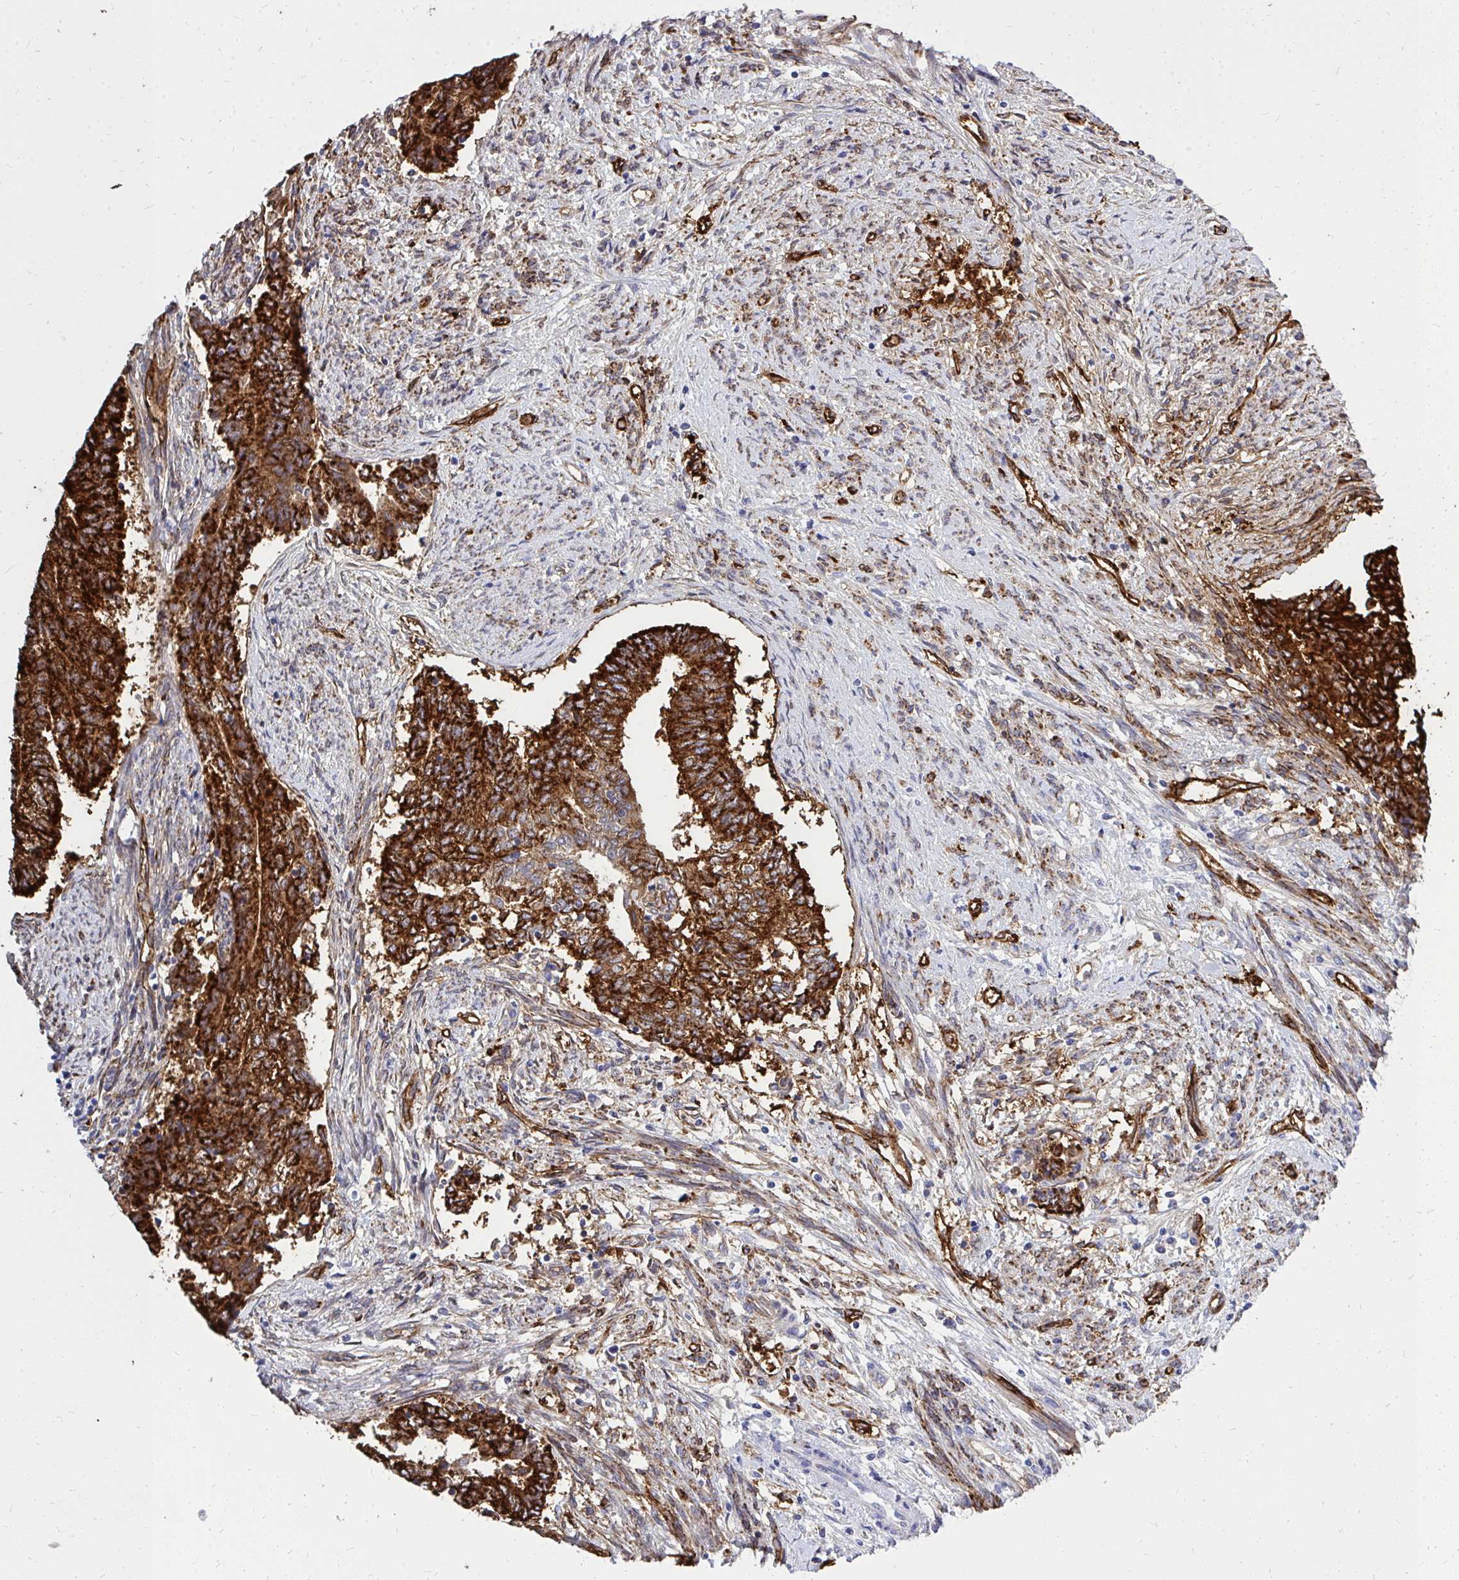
{"staining": {"intensity": "strong", "quantity": ">75%", "location": "cytoplasmic/membranous"}, "tissue": "endometrial cancer", "cell_type": "Tumor cells", "image_type": "cancer", "snomed": [{"axis": "morphology", "description": "Adenocarcinoma, NOS"}, {"axis": "topography", "description": "Endometrium"}], "caption": "IHC micrograph of neoplastic tissue: endometrial cancer (adenocarcinoma) stained using immunohistochemistry (IHC) exhibits high levels of strong protein expression localized specifically in the cytoplasmic/membranous of tumor cells, appearing as a cytoplasmic/membranous brown color.", "gene": "MARCKSL1", "patient": {"sex": "female", "age": 65}}